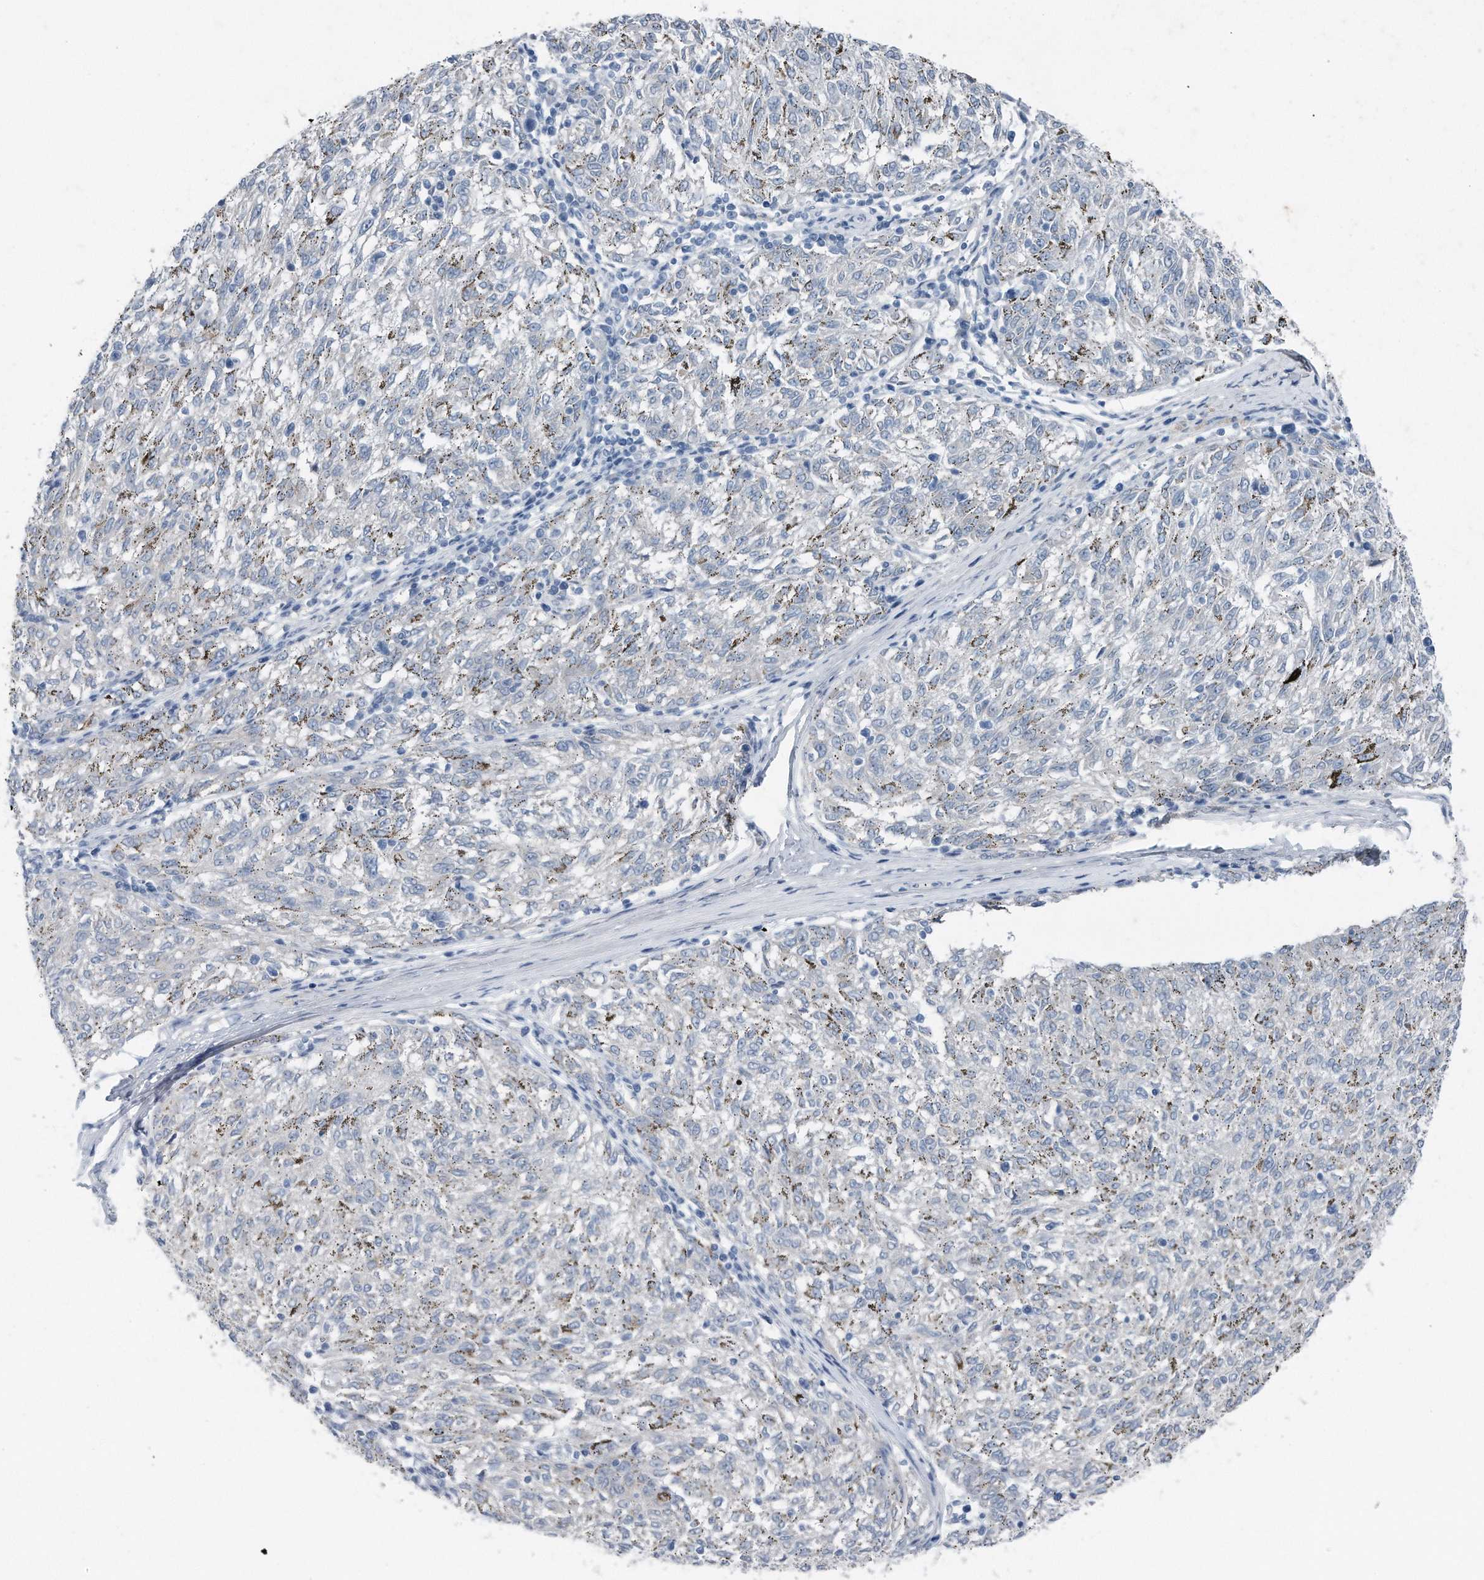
{"staining": {"intensity": "negative", "quantity": "none", "location": "none"}, "tissue": "melanoma", "cell_type": "Tumor cells", "image_type": "cancer", "snomed": [{"axis": "morphology", "description": "Malignant melanoma, NOS"}, {"axis": "topography", "description": "Skin"}], "caption": "DAB immunohistochemical staining of human malignant melanoma exhibits no significant positivity in tumor cells. (Immunohistochemistry, brightfield microscopy, high magnification).", "gene": "YRDC", "patient": {"sex": "female", "age": 72}}